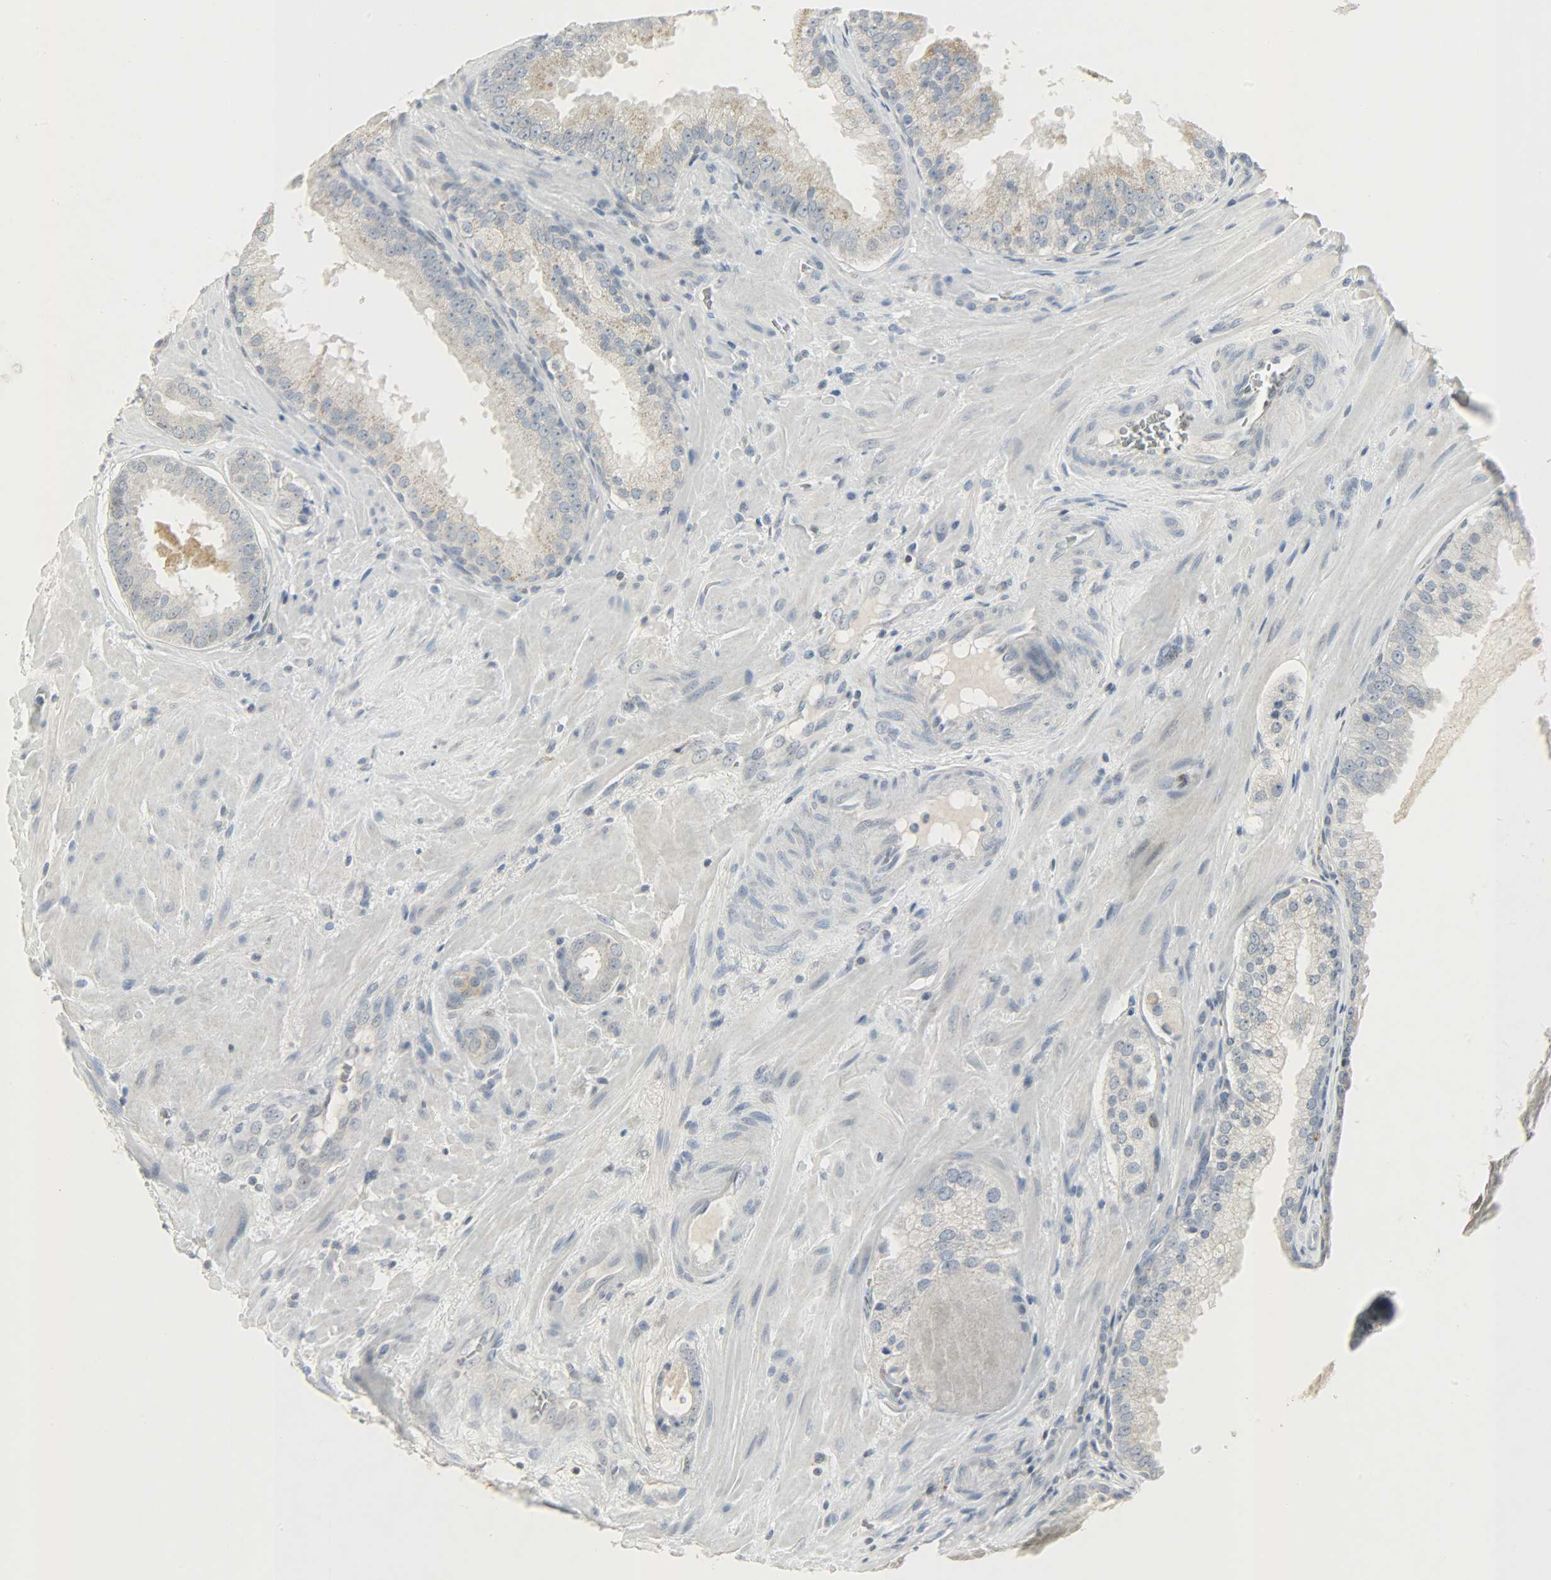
{"staining": {"intensity": "weak", "quantity": "25%-75%", "location": "cytoplasmic/membranous"}, "tissue": "prostate cancer", "cell_type": "Tumor cells", "image_type": "cancer", "snomed": [{"axis": "morphology", "description": "Adenocarcinoma, High grade"}, {"axis": "topography", "description": "Prostate"}], "caption": "High-power microscopy captured an immunohistochemistry histopathology image of prostate high-grade adenocarcinoma, revealing weak cytoplasmic/membranous expression in approximately 25%-75% of tumor cells.", "gene": "CAMK4", "patient": {"sex": "male", "age": 68}}